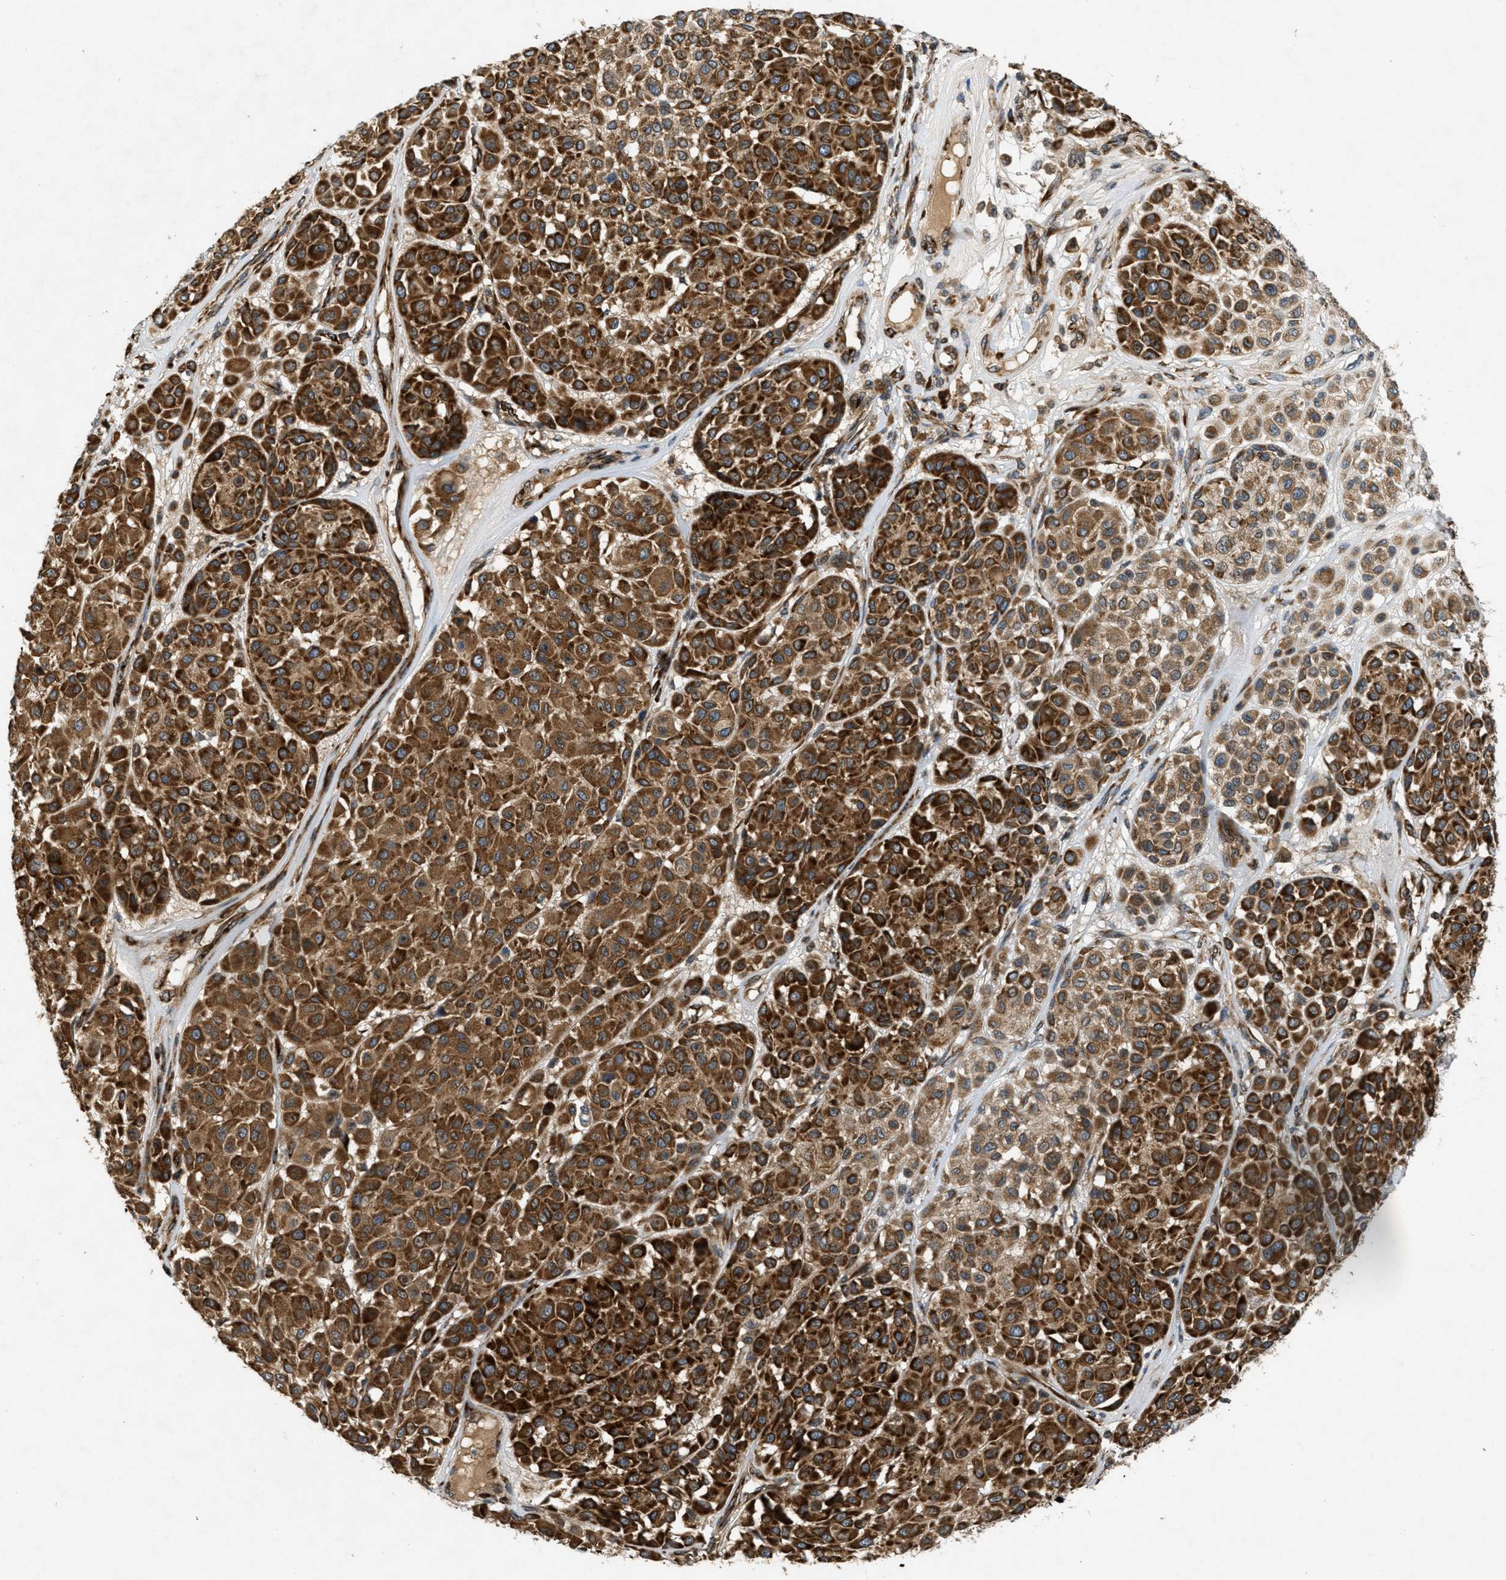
{"staining": {"intensity": "strong", "quantity": ">75%", "location": "cytoplasmic/membranous"}, "tissue": "melanoma", "cell_type": "Tumor cells", "image_type": "cancer", "snomed": [{"axis": "morphology", "description": "Malignant melanoma, Metastatic site"}, {"axis": "topography", "description": "Soft tissue"}], "caption": "Immunohistochemistry (IHC) staining of melanoma, which demonstrates high levels of strong cytoplasmic/membranous positivity in about >75% of tumor cells indicating strong cytoplasmic/membranous protein staining. The staining was performed using DAB (brown) for protein detection and nuclei were counterstained in hematoxylin (blue).", "gene": "PCDH18", "patient": {"sex": "male", "age": 41}}